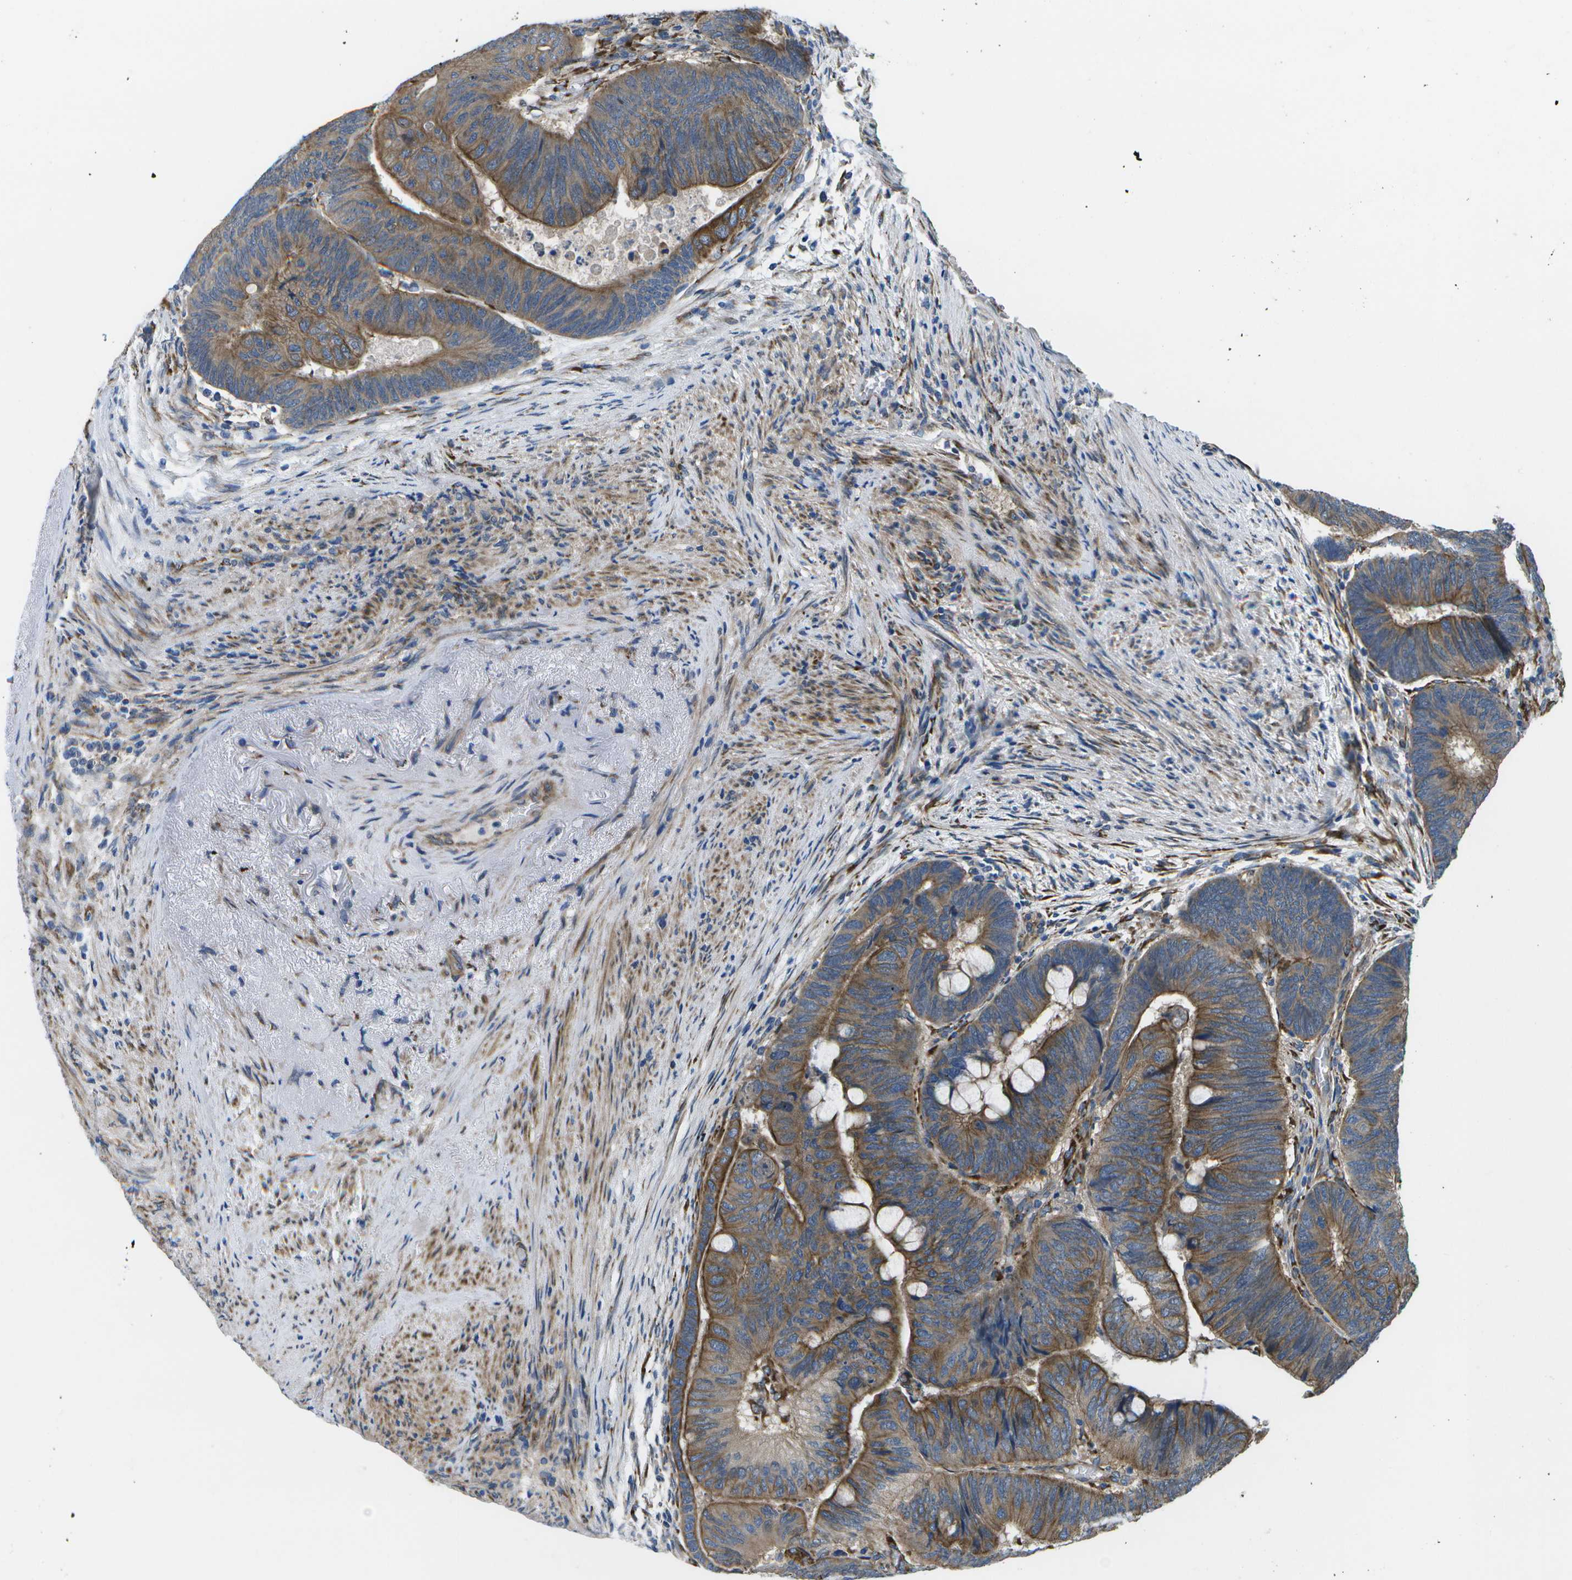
{"staining": {"intensity": "moderate", "quantity": "25%-75%", "location": "cytoplasmic/membranous"}, "tissue": "colorectal cancer", "cell_type": "Tumor cells", "image_type": "cancer", "snomed": [{"axis": "morphology", "description": "Normal tissue, NOS"}, {"axis": "morphology", "description": "Adenocarcinoma, NOS"}, {"axis": "topography", "description": "Rectum"}], "caption": "Moderate cytoplasmic/membranous expression is present in approximately 25%-75% of tumor cells in colorectal adenocarcinoma.", "gene": "P3H1", "patient": {"sex": "male", "age": 92}}